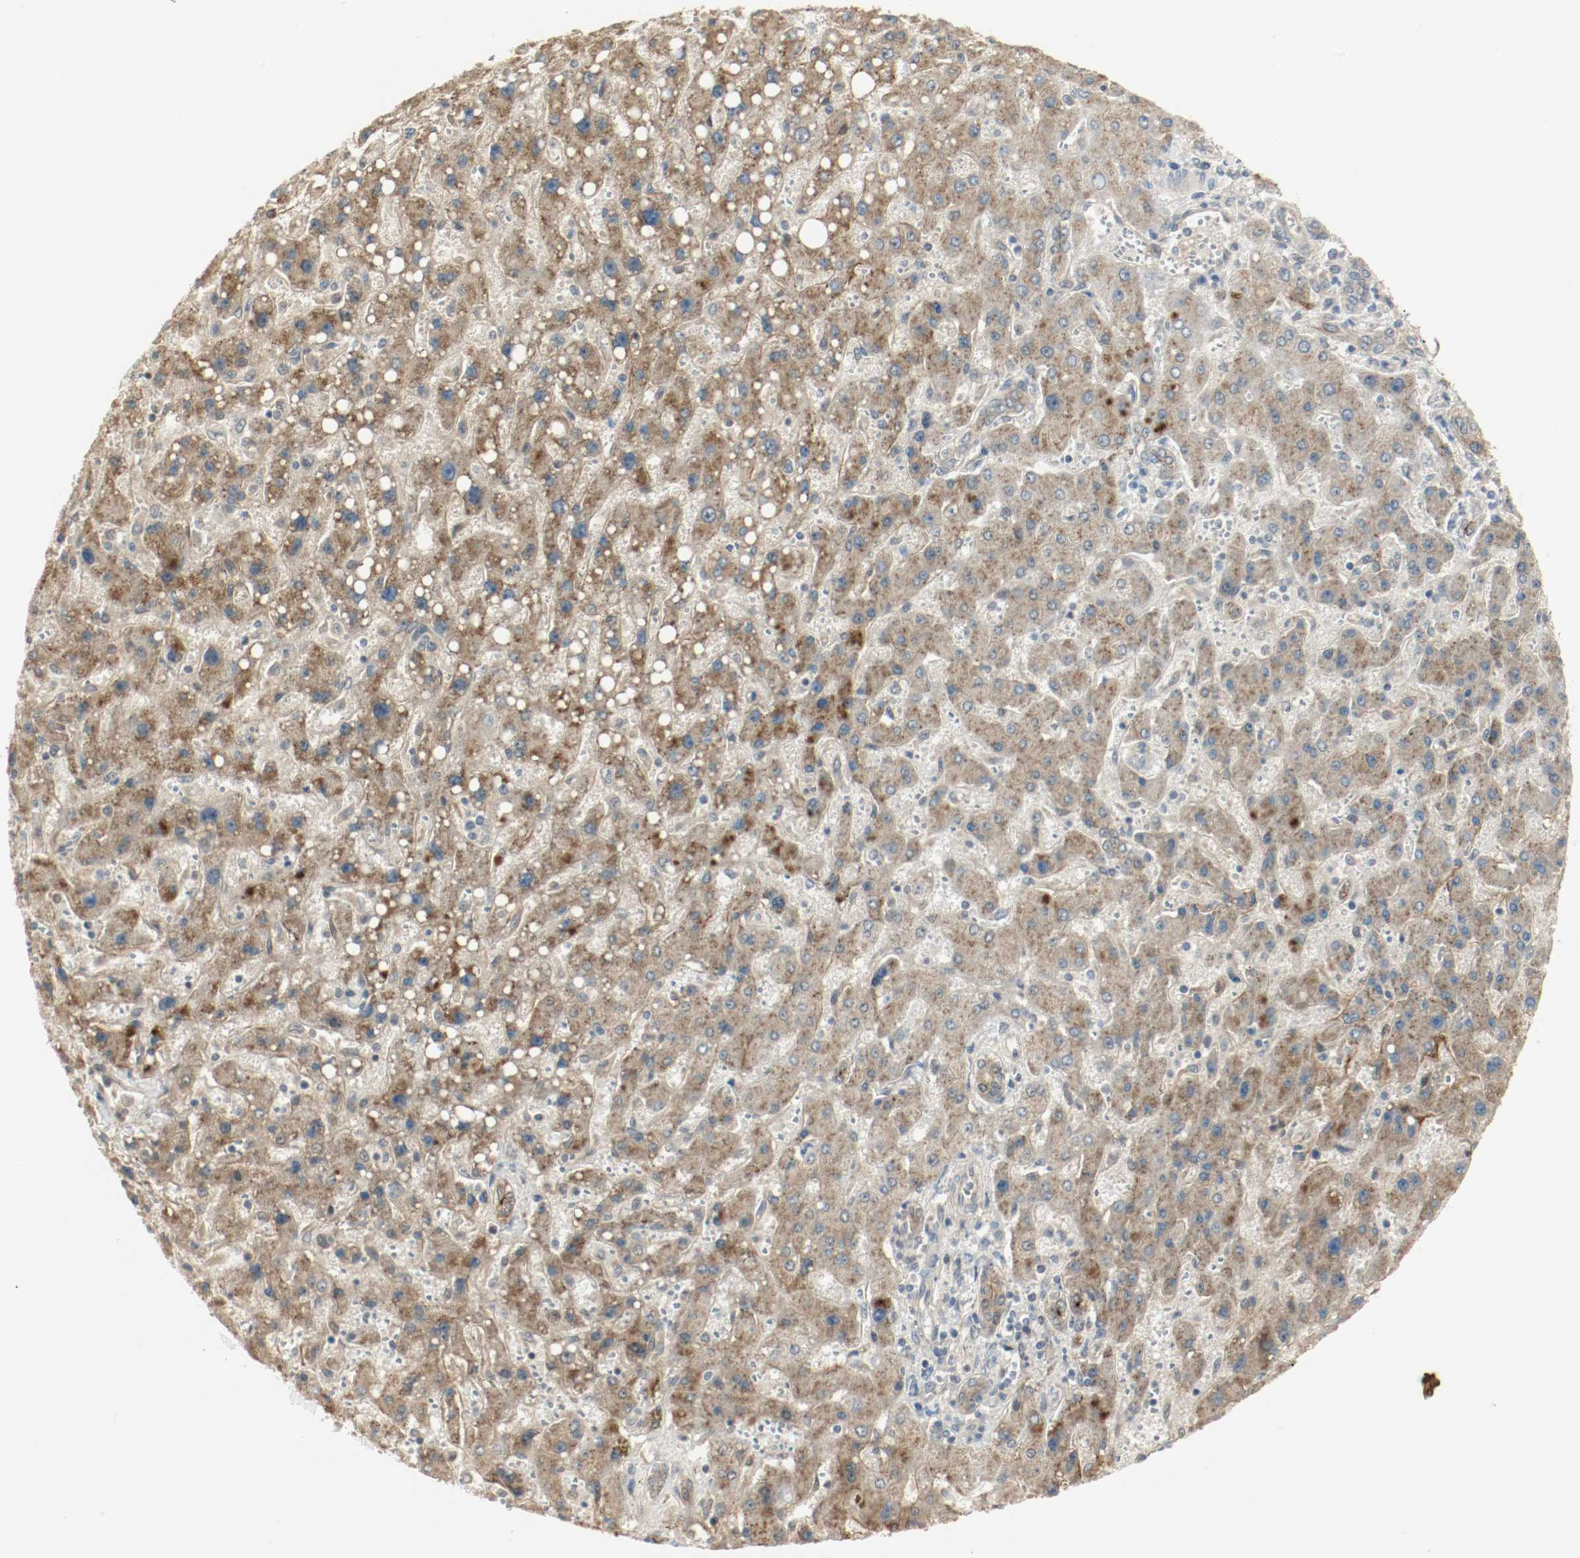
{"staining": {"intensity": "moderate", "quantity": ">75%", "location": "cytoplasmic/membranous"}, "tissue": "liver cancer", "cell_type": "Tumor cells", "image_type": "cancer", "snomed": [{"axis": "morphology", "description": "Carcinoma, Hepatocellular, NOS"}, {"axis": "topography", "description": "Liver"}], "caption": "A photomicrograph showing moderate cytoplasmic/membranous staining in approximately >75% of tumor cells in liver cancer, as visualized by brown immunohistochemical staining.", "gene": "MELTF", "patient": {"sex": "female", "age": 53}}